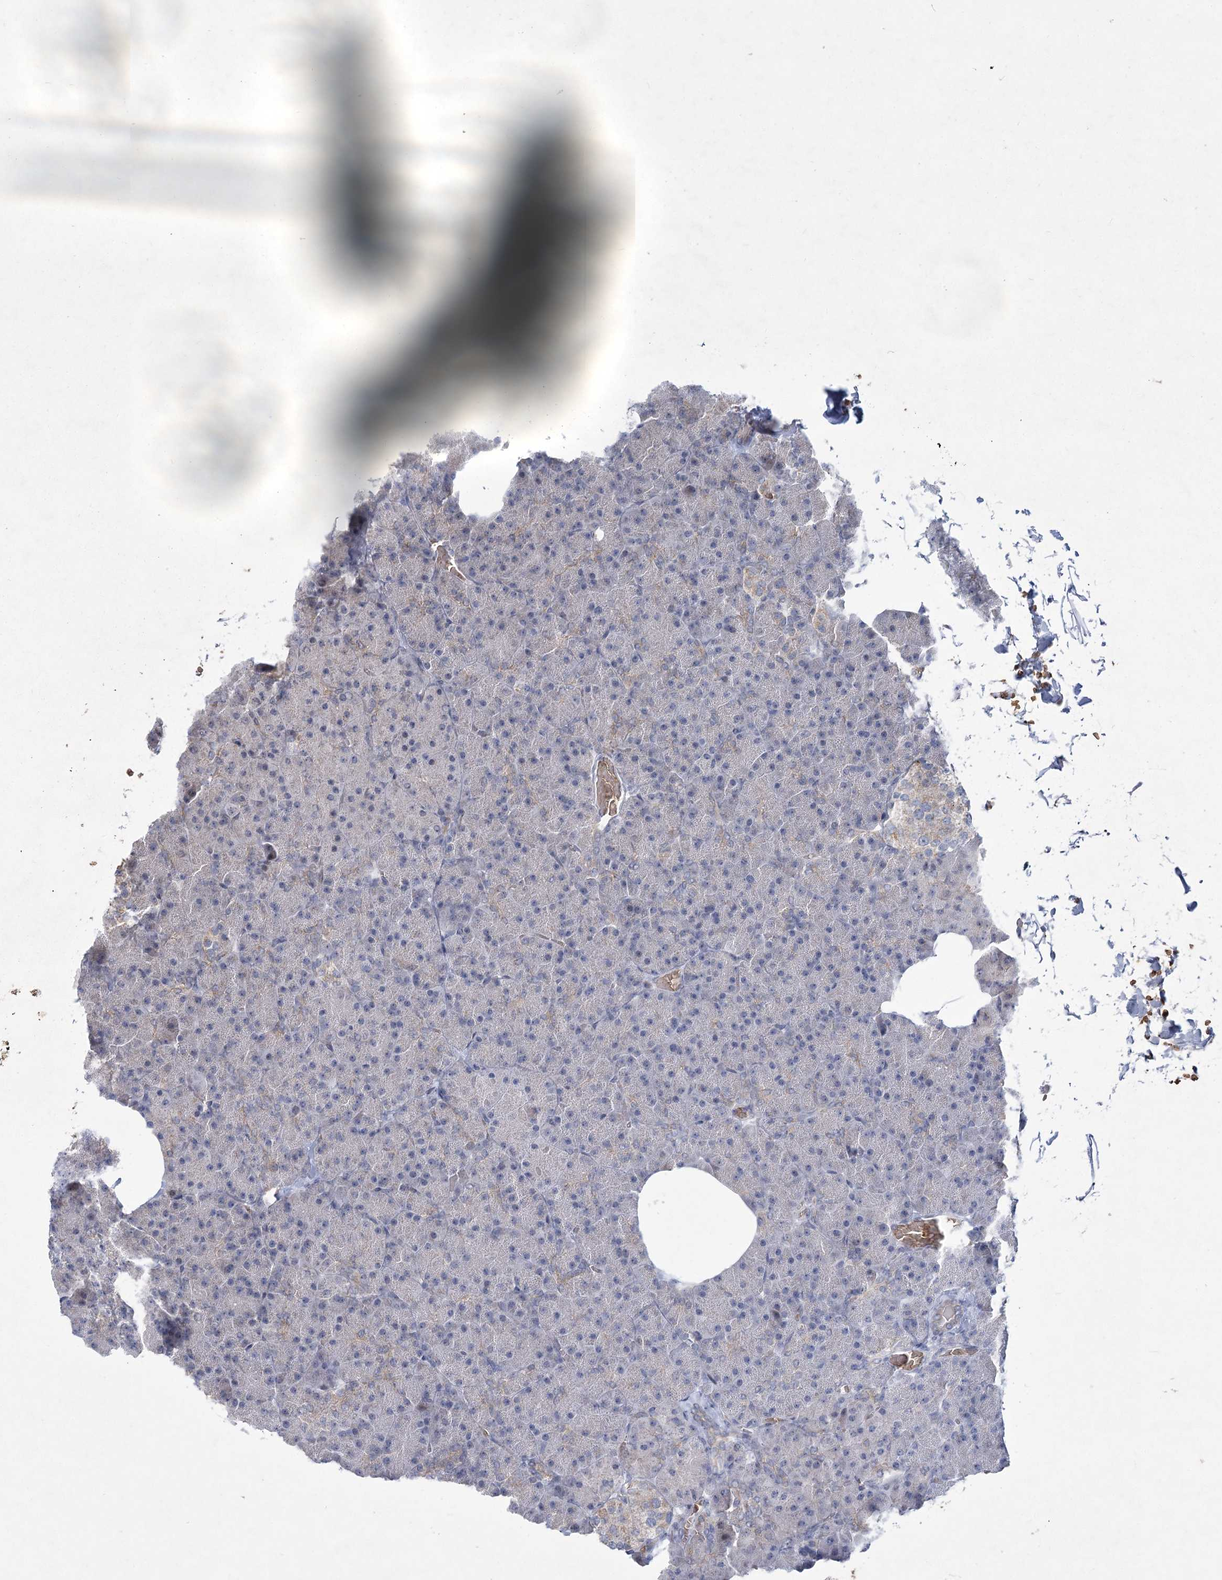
{"staining": {"intensity": "negative", "quantity": "none", "location": "none"}, "tissue": "pancreas", "cell_type": "Exocrine glandular cells", "image_type": "normal", "snomed": [{"axis": "morphology", "description": "Normal tissue, NOS"}, {"axis": "topography", "description": "Pancreas"}], "caption": "An image of pancreas stained for a protein displays no brown staining in exocrine glandular cells.", "gene": "NSMCE4A", "patient": {"sex": "female", "age": 35}}